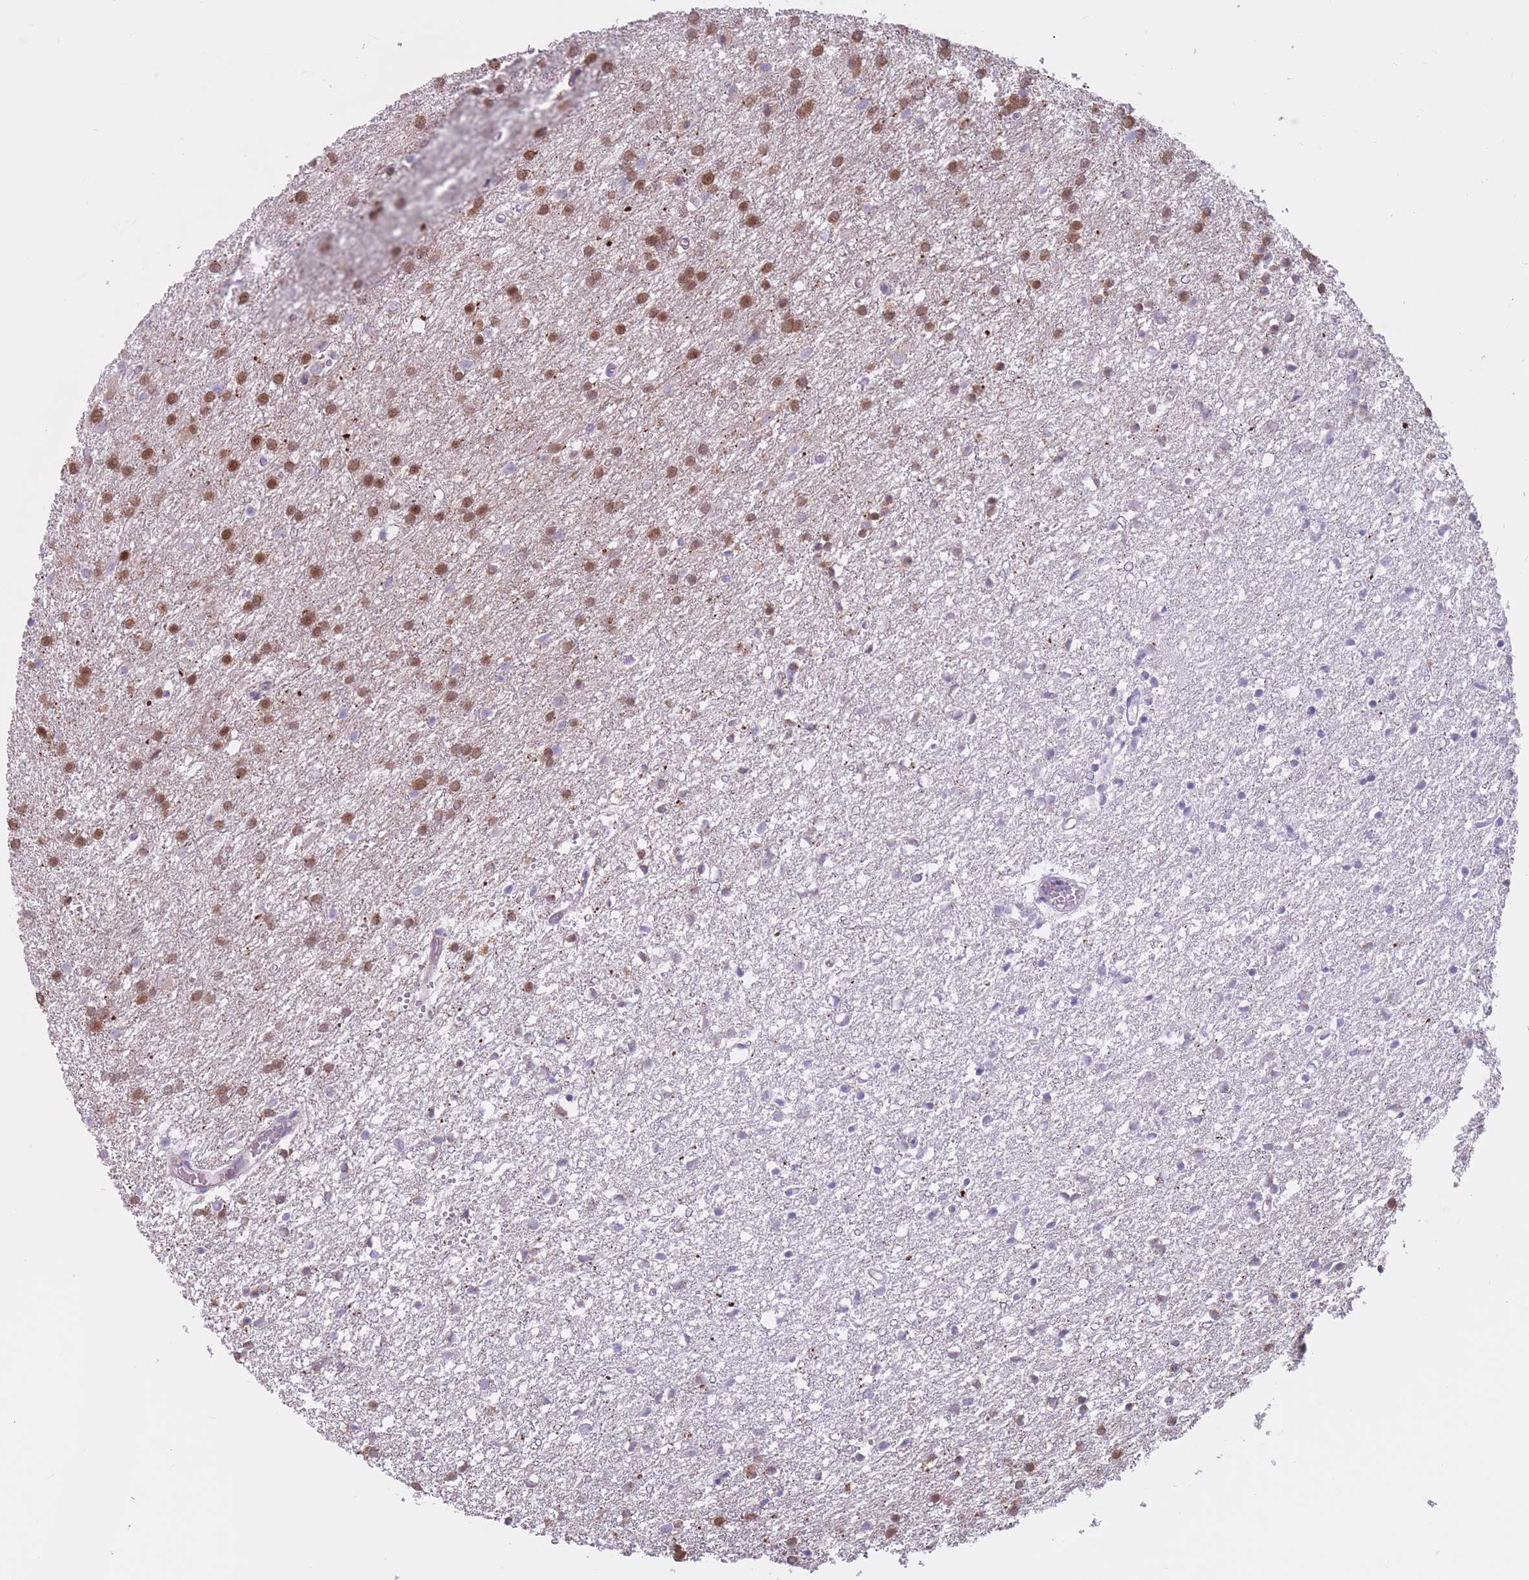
{"staining": {"intensity": "strong", "quantity": ">75%", "location": "cytoplasmic/membranous,nuclear"}, "tissue": "glioma", "cell_type": "Tumor cells", "image_type": "cancer", "snomed": [{"axis": "morphology", "description": "Glioma, malignant, High grade"}, {"axis": "topography", "description": "Brain"}], "caption": "High-power microscopy captured an immunohistochemistry (IHC) image of malignant high-grade glioma, revealing strong cytoplasmic/membranous and nuclear staining in approximately >75% of tumor cells.", "gene": "RPL18", "patient": {"sex": "female", "age": 50}}